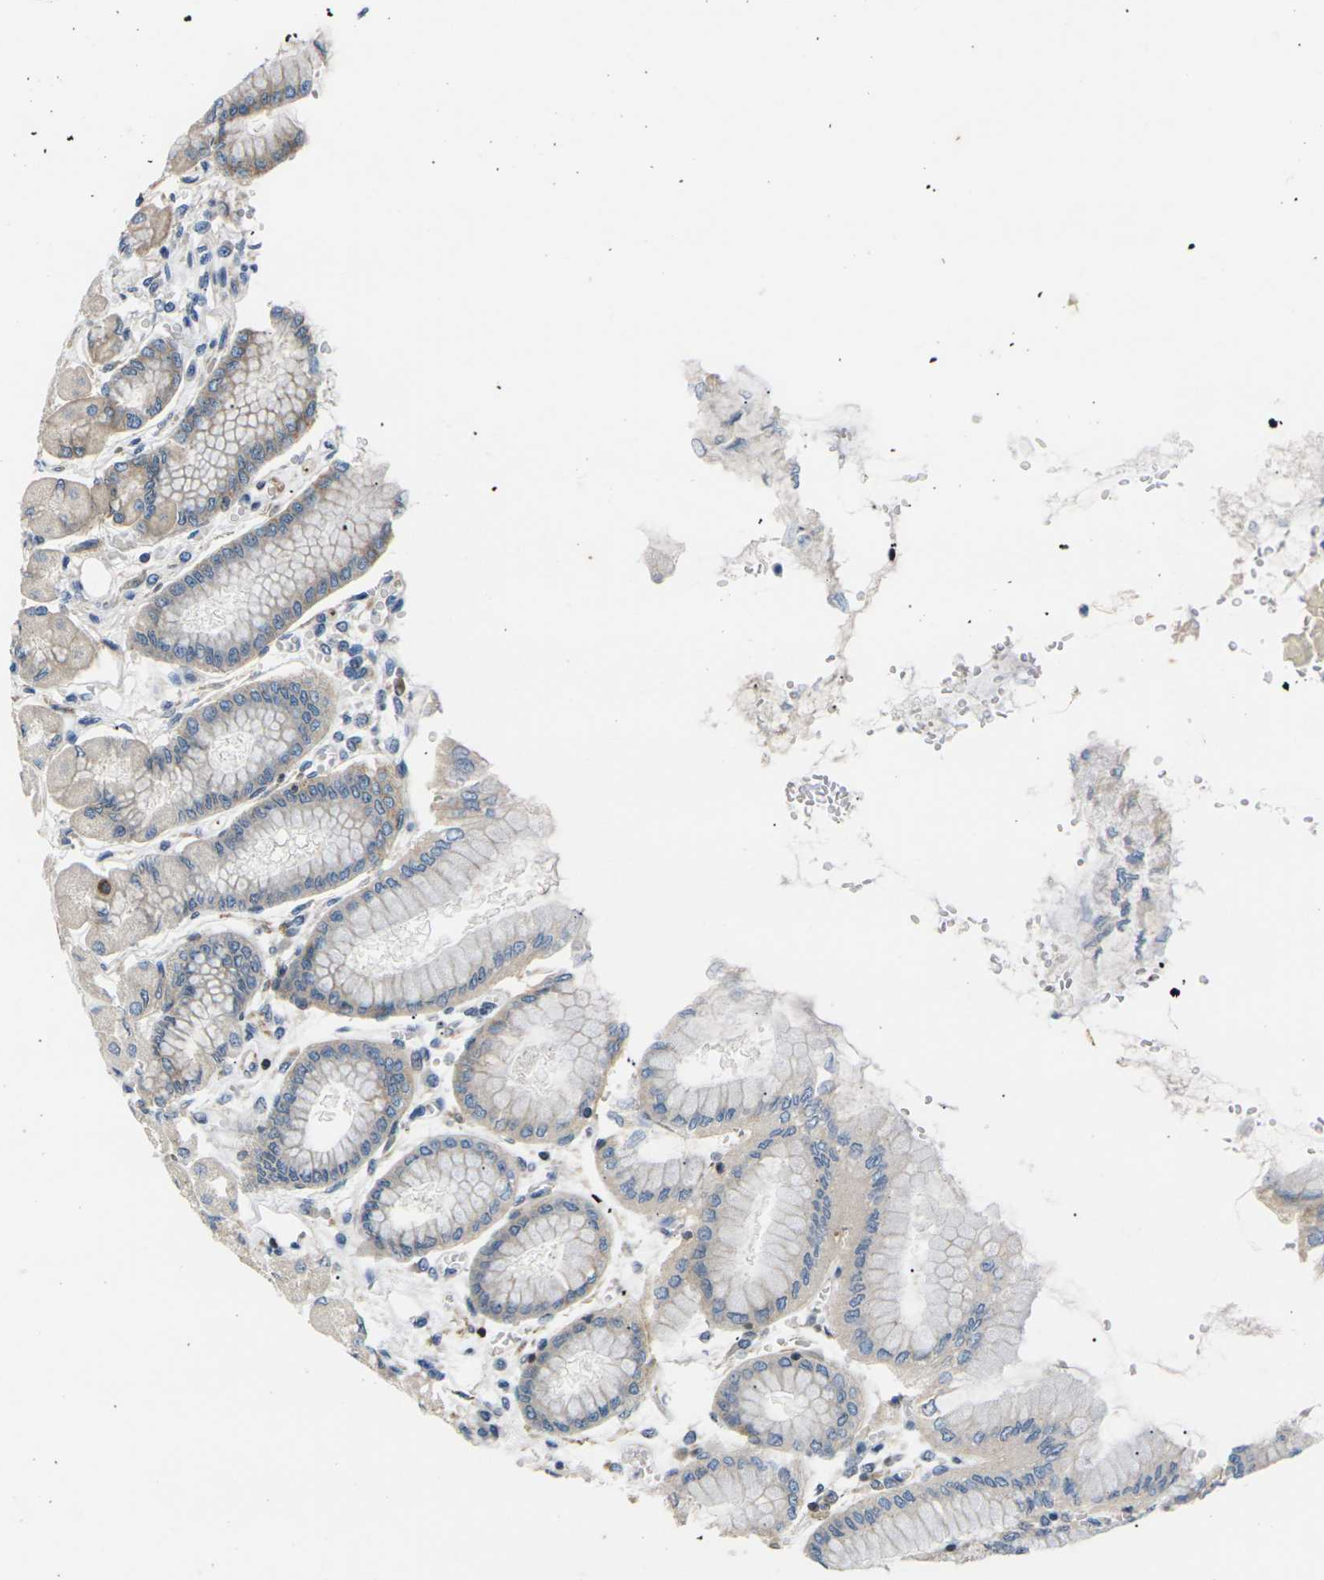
{"staining": {"intensity": "moderate", "quantity": "<25%", "location": "cytoplasmic/membranous"}, "tissue": "stomach", "cell_type": "Glandular cells", "image_type": "normal", "snomed": [{"axis": "morphology", "description": "Normal tissue, NOS"}, {"axis": "topography", "description": "Stomach, upper"}], "caption": "The histopathology image displays immunohistochemical staining of benign stomach. There is moderate cytoplasmic/membranous positivity is seen in about <25% of glandular cells.", "gene": "RPS6KA3", "patient": {"sex": "female", "age": 56}}